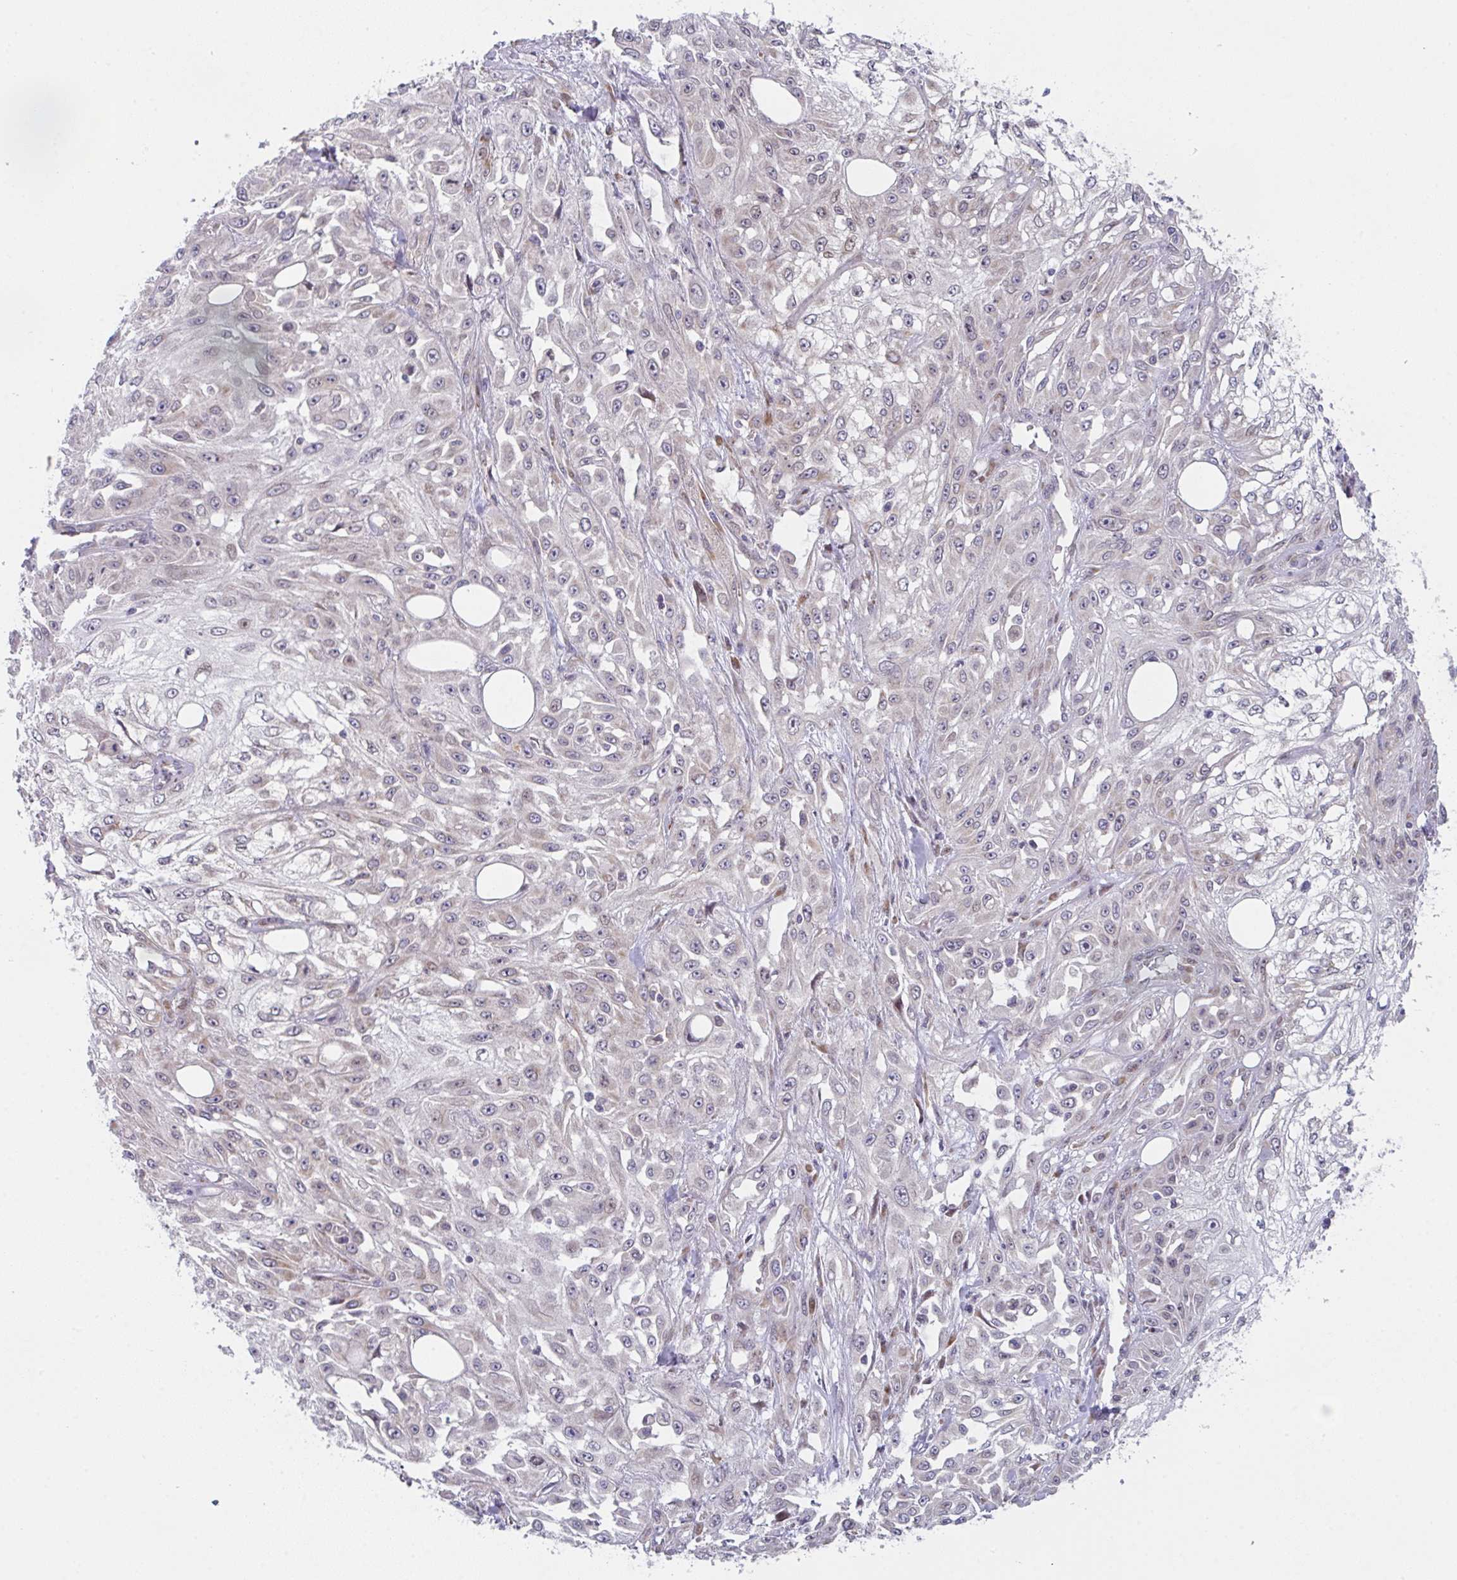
{"staining": {"intensity": "weak", "quantity": "<25%", "location": "cytoplasmic/membranous,nuclear"}, "tissue": "skin cancer", "cell_type": "Tumor cells", "image_type": "cancer", "snomed": [{"axis": "morphology", "description": "Squamous cell carcinoma, NOS"}, {"axis": "morphology", "description": "Squamous cell carcinoma, metastatic, NOS"}, {"axis": "topography", "description": "Skin"}, {"axis": "topography", "description": "Lymph node"}], "caption": "A micrograph of human skin cancer is negative for staining in tumor cells.", "gene": "RBM18", "patient": {"sex": "male", "age": 75}}